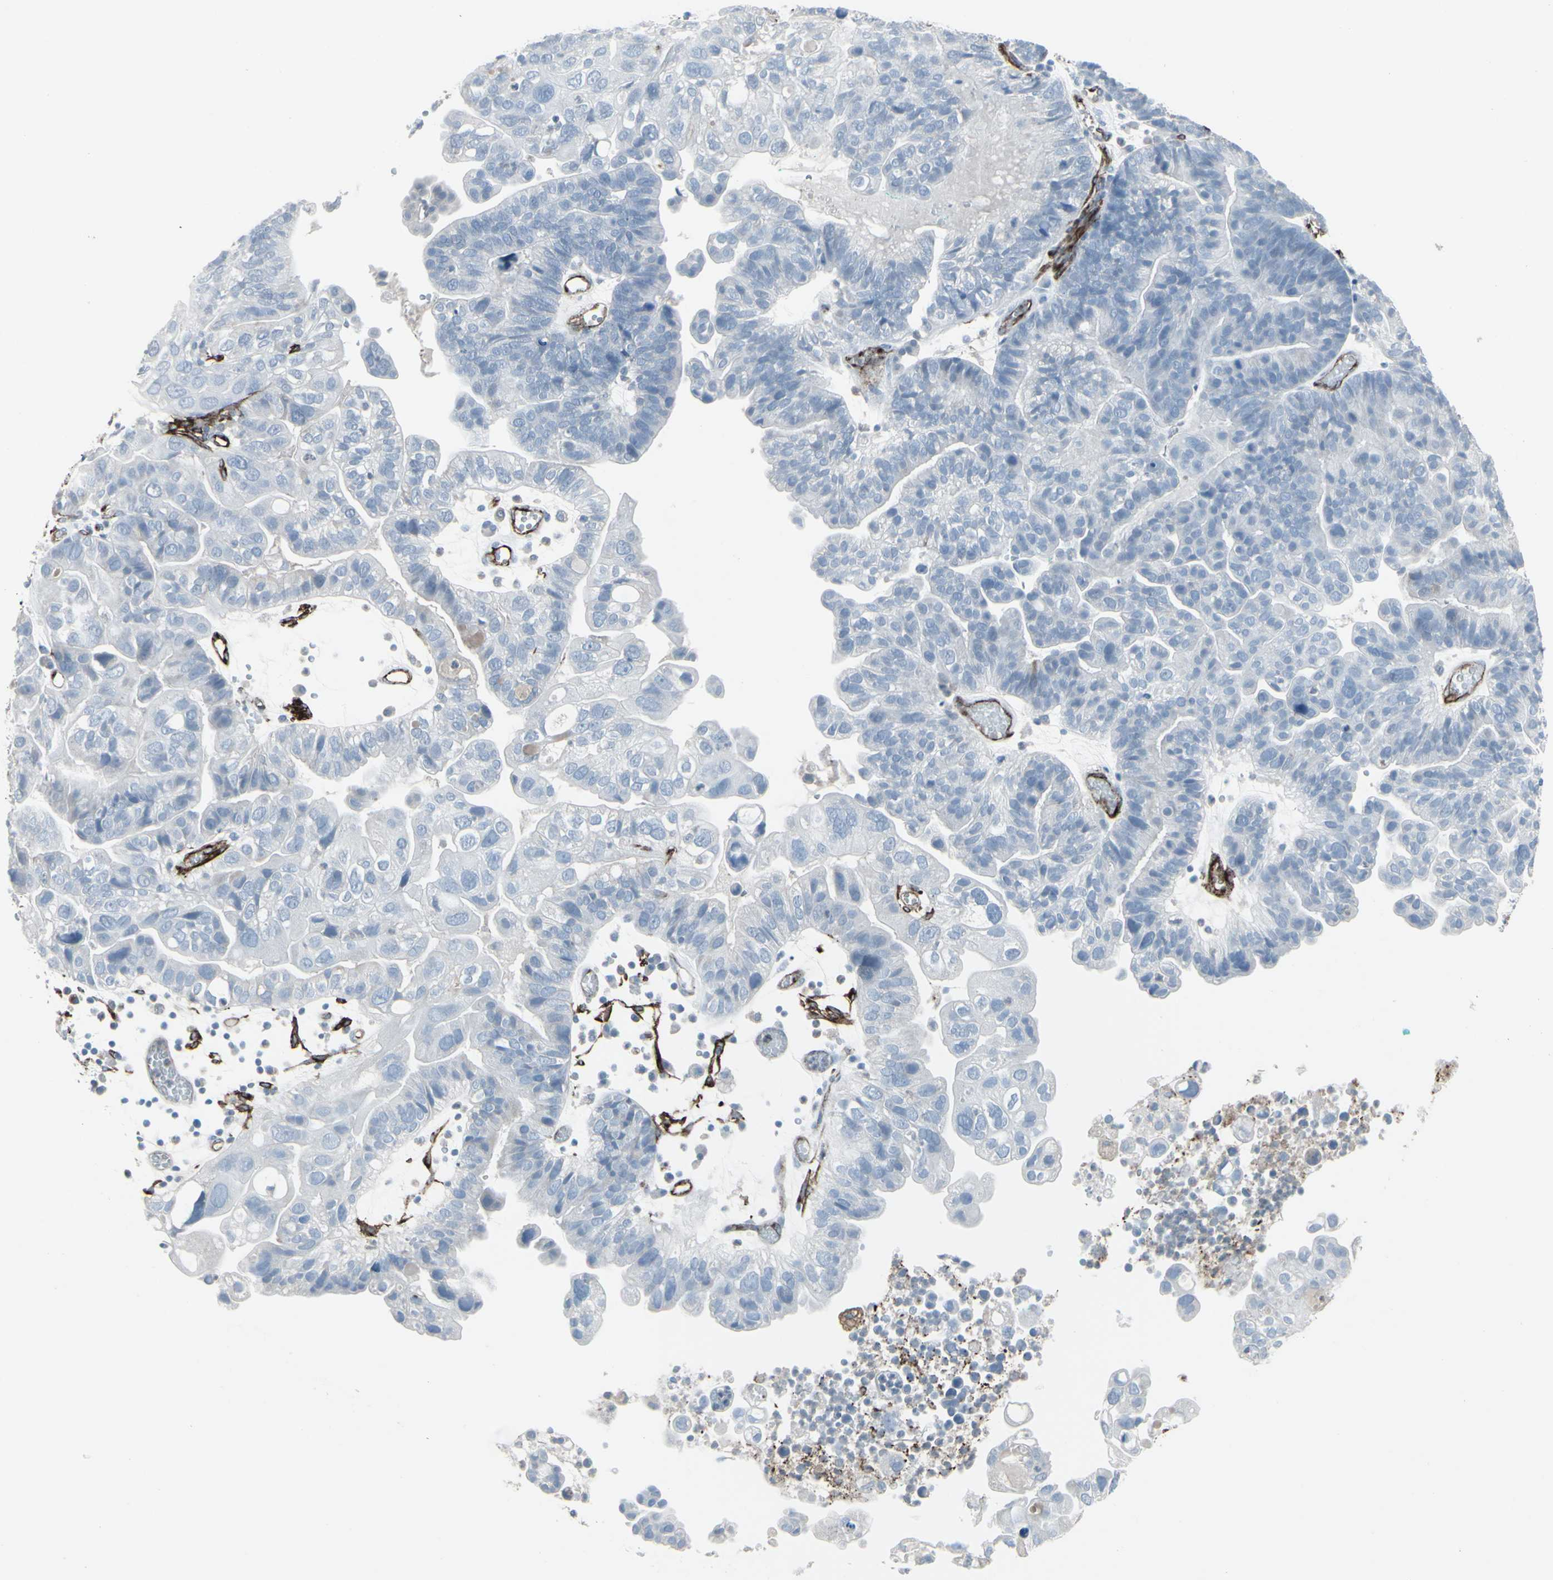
{"staining": {"intensity": "negative", "quantity": "none", "location": "none"}, "tissue": "ovarian cancer", "cell_type": "Tumor cells", "image_type": "cancer", "snomed": [{"axis": "morphology", "description": "Cystadenocarcinoma, serous, NOS"}, {"axis": "topography", "description": "Ovary"}], "caption": "Ovarian cancer (serous cystadenocarcinoma) was stained to show a protein in brown. There is no significant positivity in tumor cells.", "gene": "GJA1", "patient": {"sex": "female", "age": 56}}